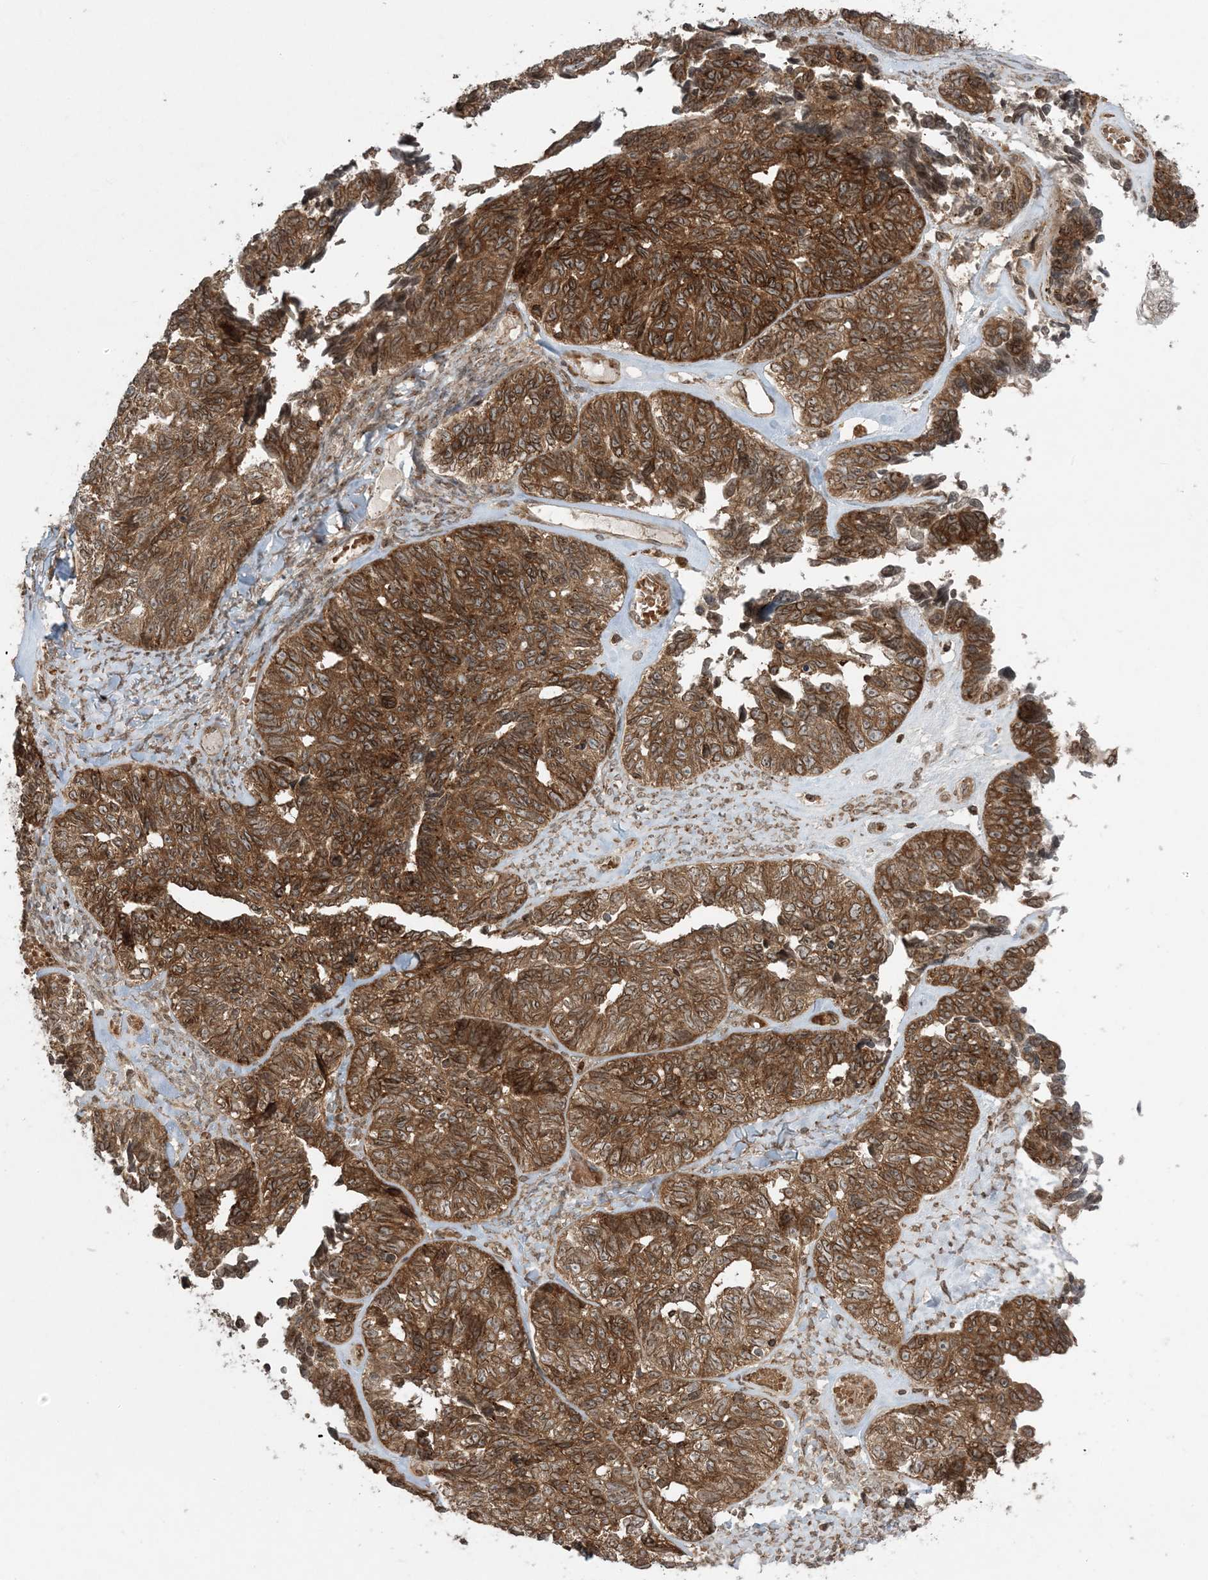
{"staining": {"intensity": "strong", "quantity": ">75%", "location": "cytoplasmic/membranous"}, "tissue": "ovarian cancer", "cell_type": "Tumor cells", "image_type": "cancer", "snomed": [{"axis": "morphology", "description": "Cystadenocarcinoma, serous, NOS"}, {"axis": "topography", "description": "Ovary"}], "caption": "IHC staining of serous cystadenocarcinoma (ovarian), which exhibits high levels of strong cytoplasmic/membranous positivity in about >75% of tumor cells indicating strong cytoplasmic/membranous protein staining. The staining was performed using DAB (3,3'-diaminobenzidine) (brown) for protein detection and nuclei were counterstained in hematoxylin (blue).", "gene": "DDX19B", "patient": {"sex": "female", "age": 79}}